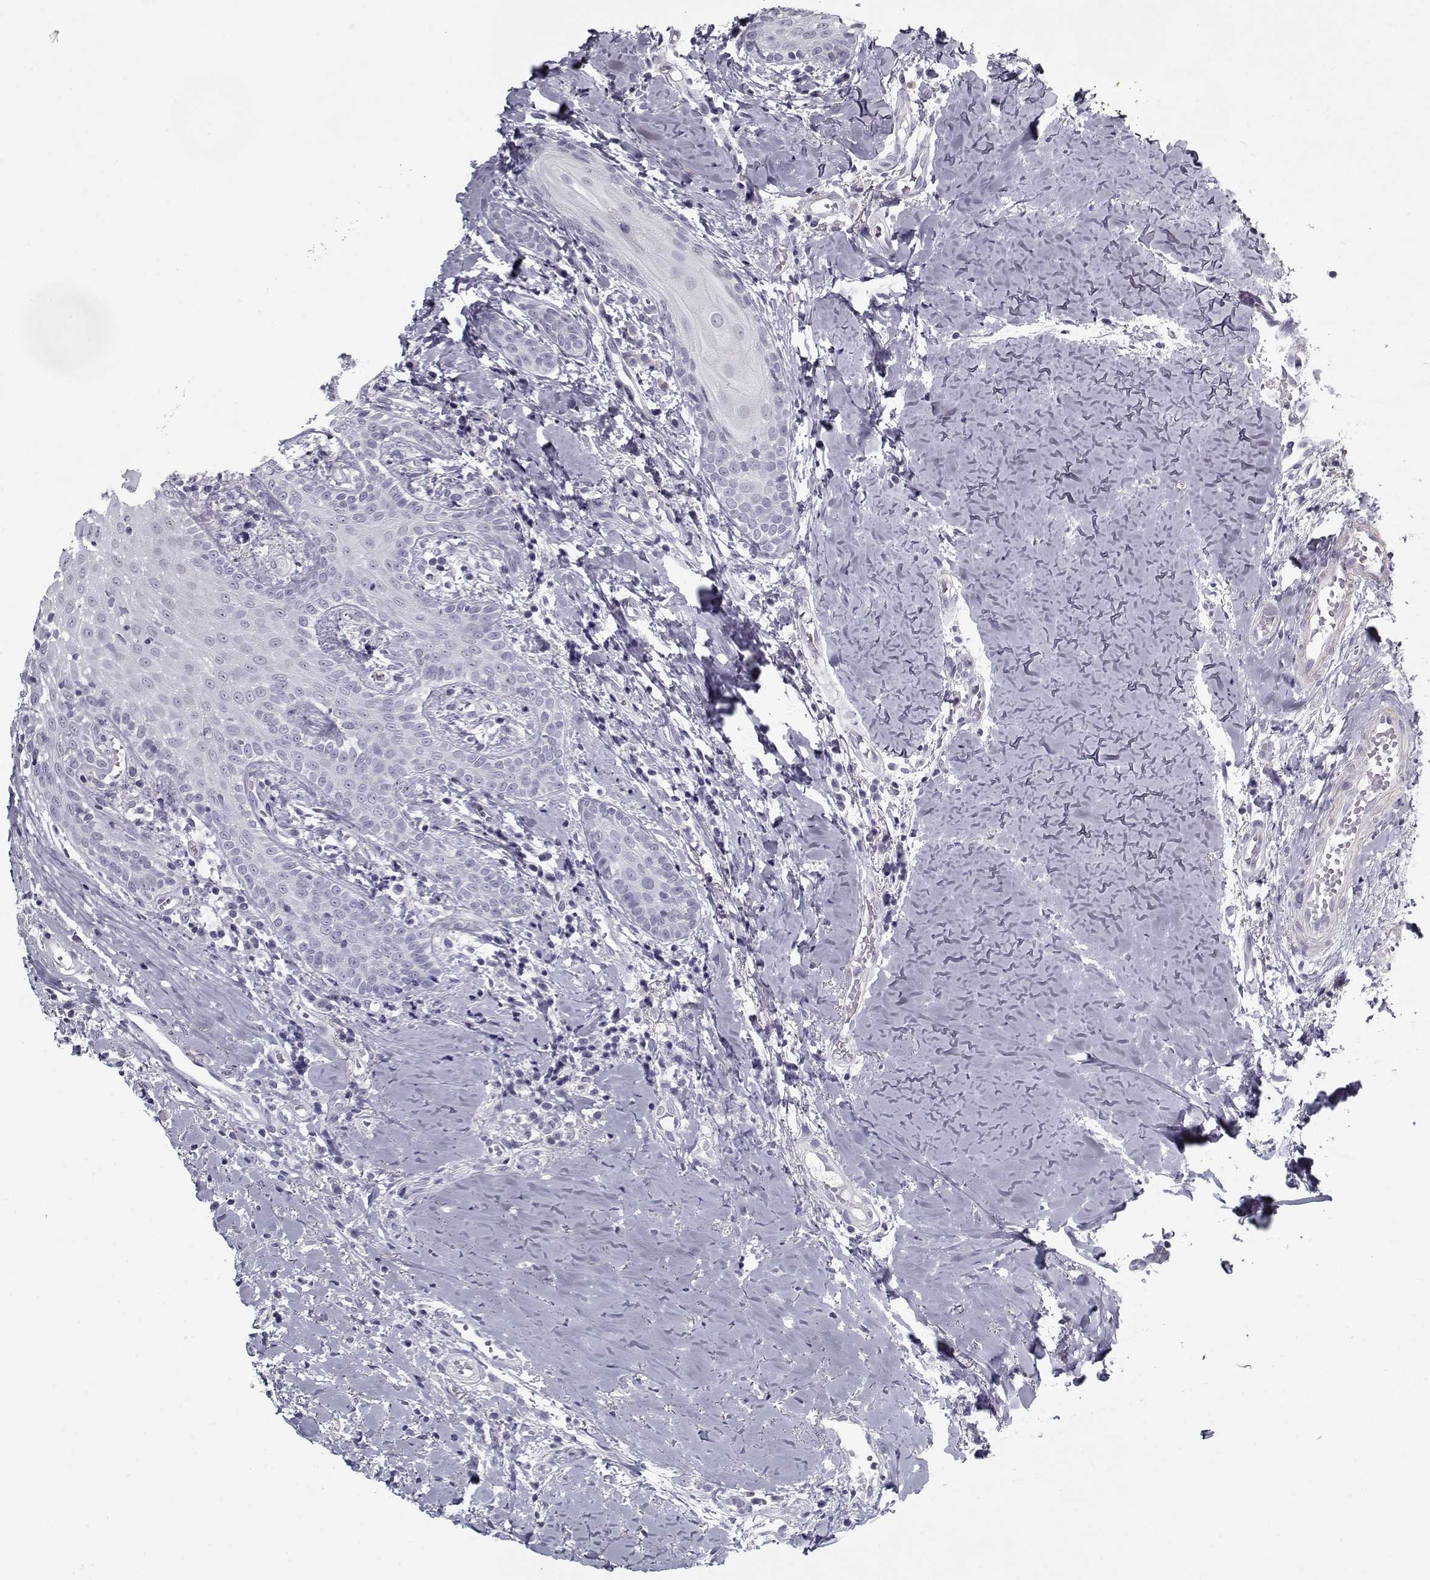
{"staining": {"intensity": "negative", "quantity": "none", "location": "none"}, "tissue": "head and neck cancer", "cell_type": "Tumor cells", "image_type": "cancer", "snomed": [{"axis": "morphology", "description": "Normal tissue, NOS"}, {"axis": "morphology", "description": "Squamous cell carcinoma, NOS"}, {"axis": "topography", "description": "Oral tissue"}, {"axis": "topography", "description": "Salivary gland"}, {"axis": "topography", "description": "Head-Neck"}], "caption": "Human head and neck squamous cell carcinoma stained for a protein using immunohistochemistry (IHC) demonstrates no staining in tumor cells.", "gene": "RNF32", "patient": {"sex": "female", "age": 62}}